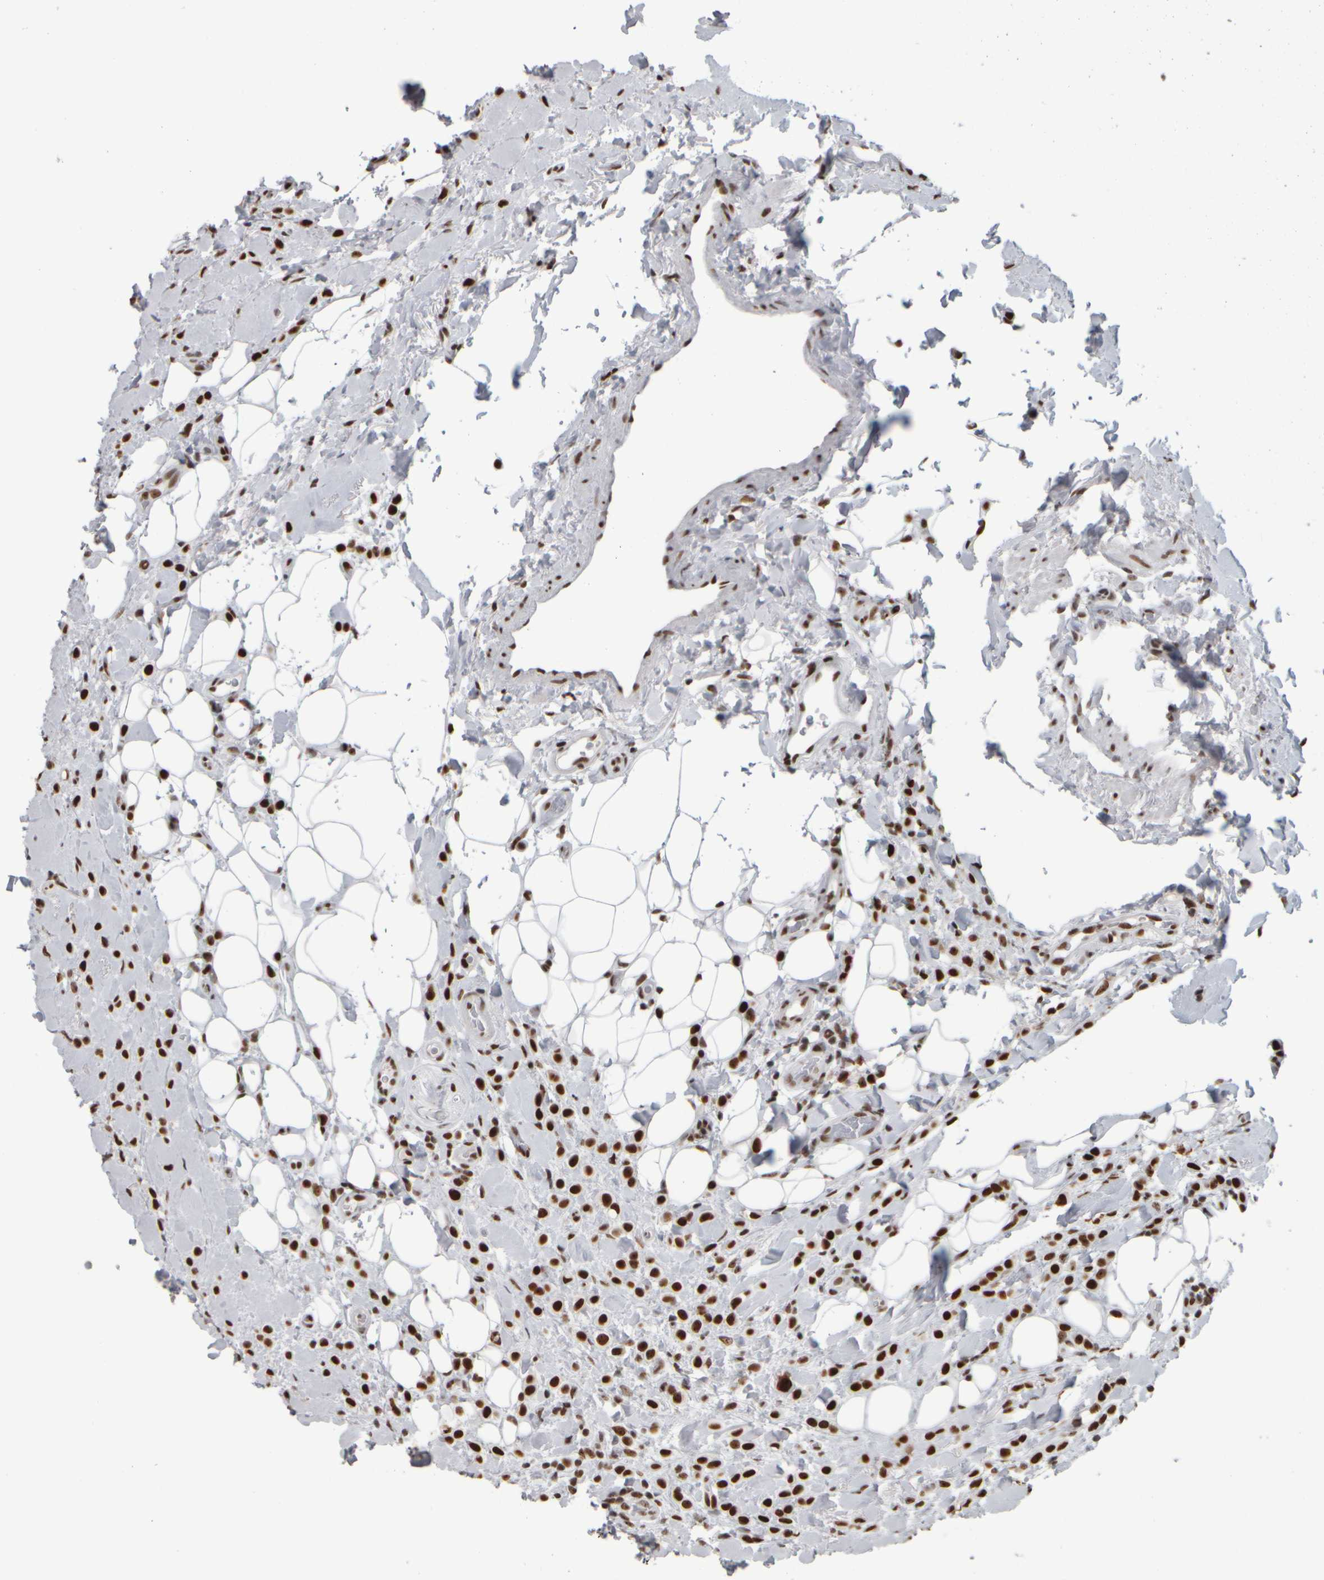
{"staining": {"intensity": "strong", "quantity": ">75%", "location": "nuclear"}, "tissue": "breast cancer", "cell_type": "Tumor cells", "image_type": "cancer", "snomed": [{"axis": "morphology", "description": "Normal tissue, NOS"}, {"axis": "morphology", "description": "Lobular carcinoma"}, {"axis": "topography", "description": "Breast"}], "caption": "A brown stain shows strong nuclear staining of a protein in breast lobular carcinoma tumor cells.", "gene": "TOP2B", "patient": {"sex": "female", "age": 50}}